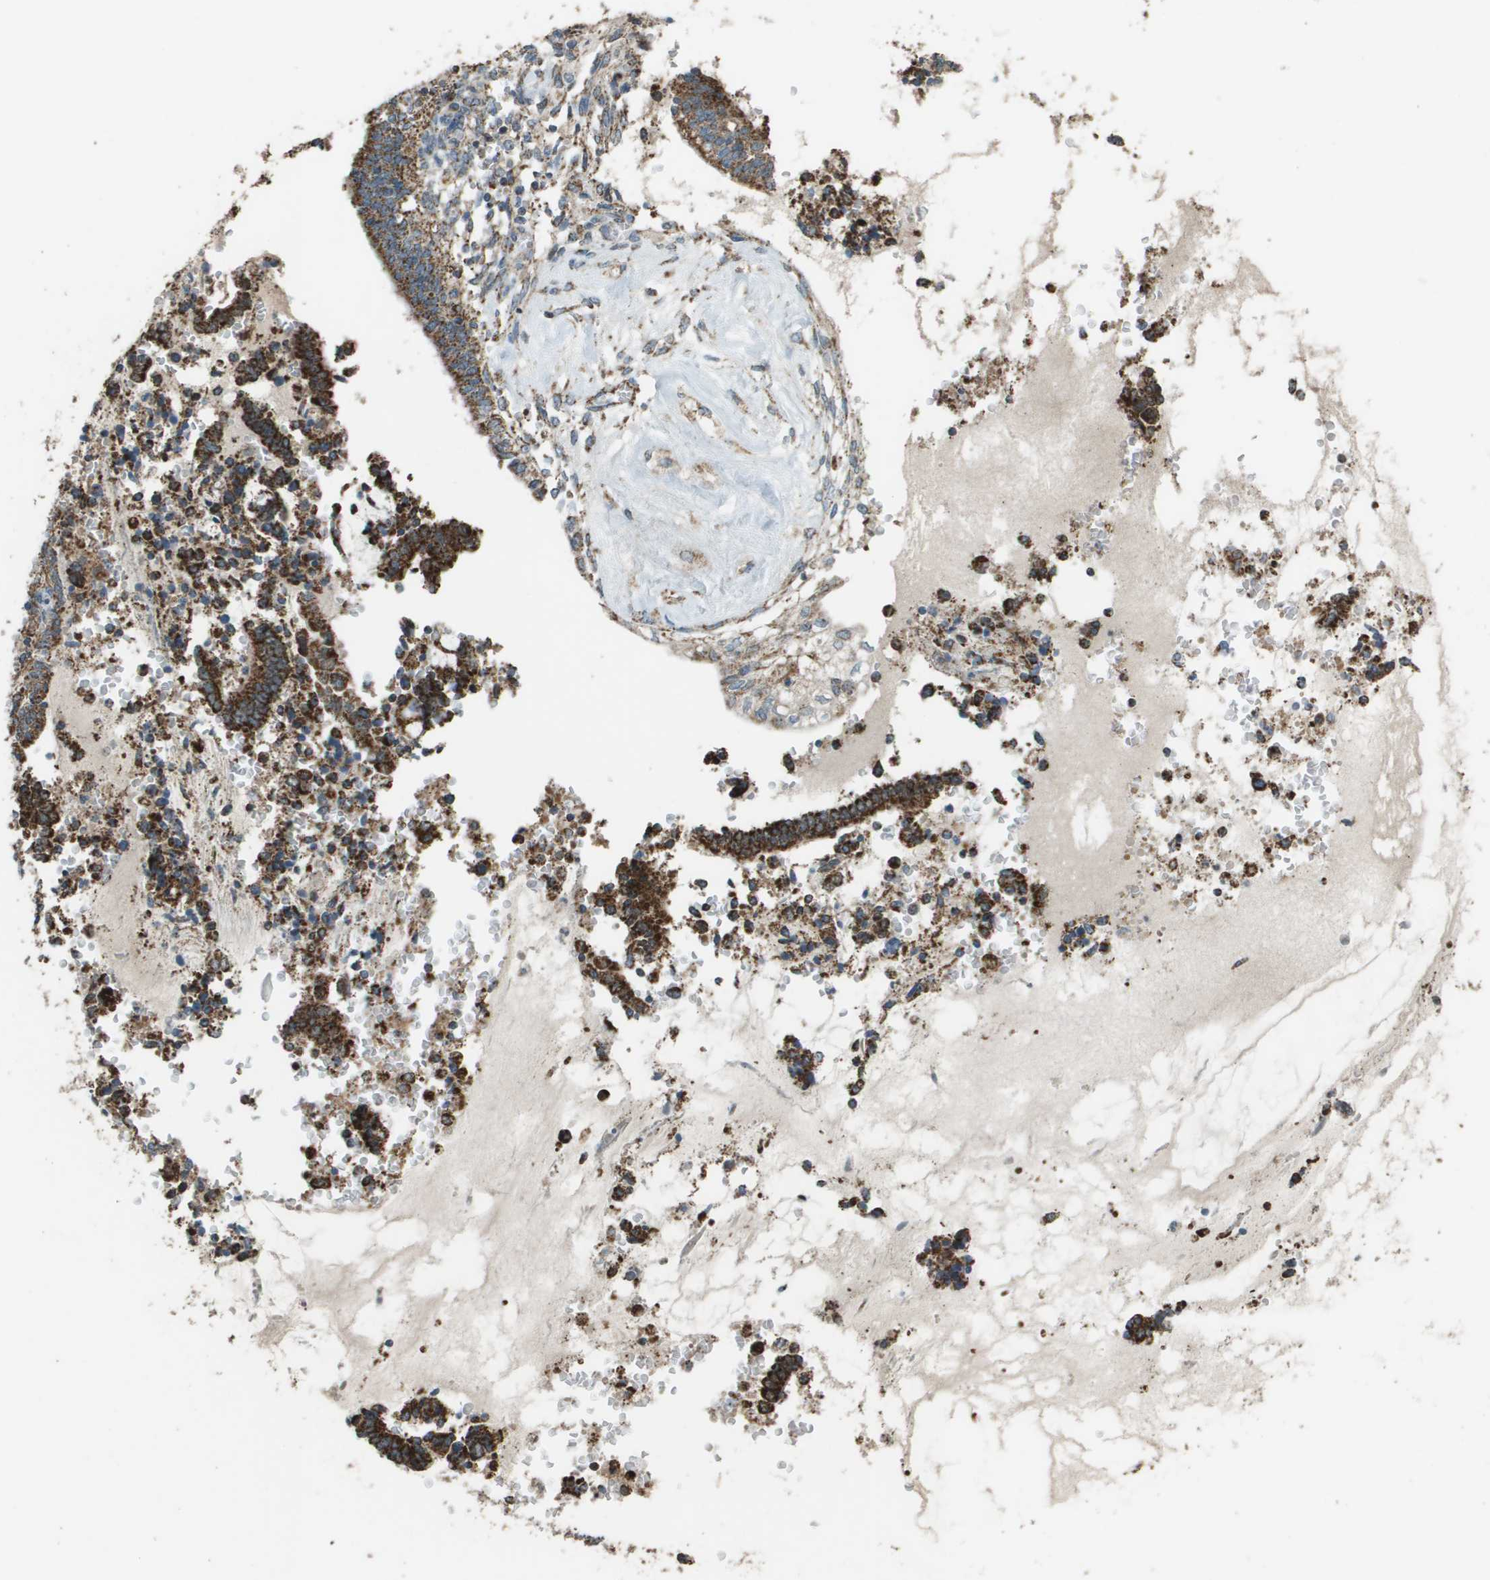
{"staining": {"intensity": "strong", "quantity": ">75%", "location": "cytoplasmic/membranous"}, "tissue": "cervical cancer", "cell_type": "Tumor cells", "image_type": "cancer", "snomed": [{"axis": "morphology", "description": "Adenocarcinoma, NOS"}, {"axis": "topography", "description": "Cervix"}], "caption": "Protein expression analysis of human adenocarcinoma (cervical) reveals strong cytoplasmic/membranous expression in approximately >75% of tumor cells.", "gene": "FH", "patient": {"sex": "female", "age": 44}}